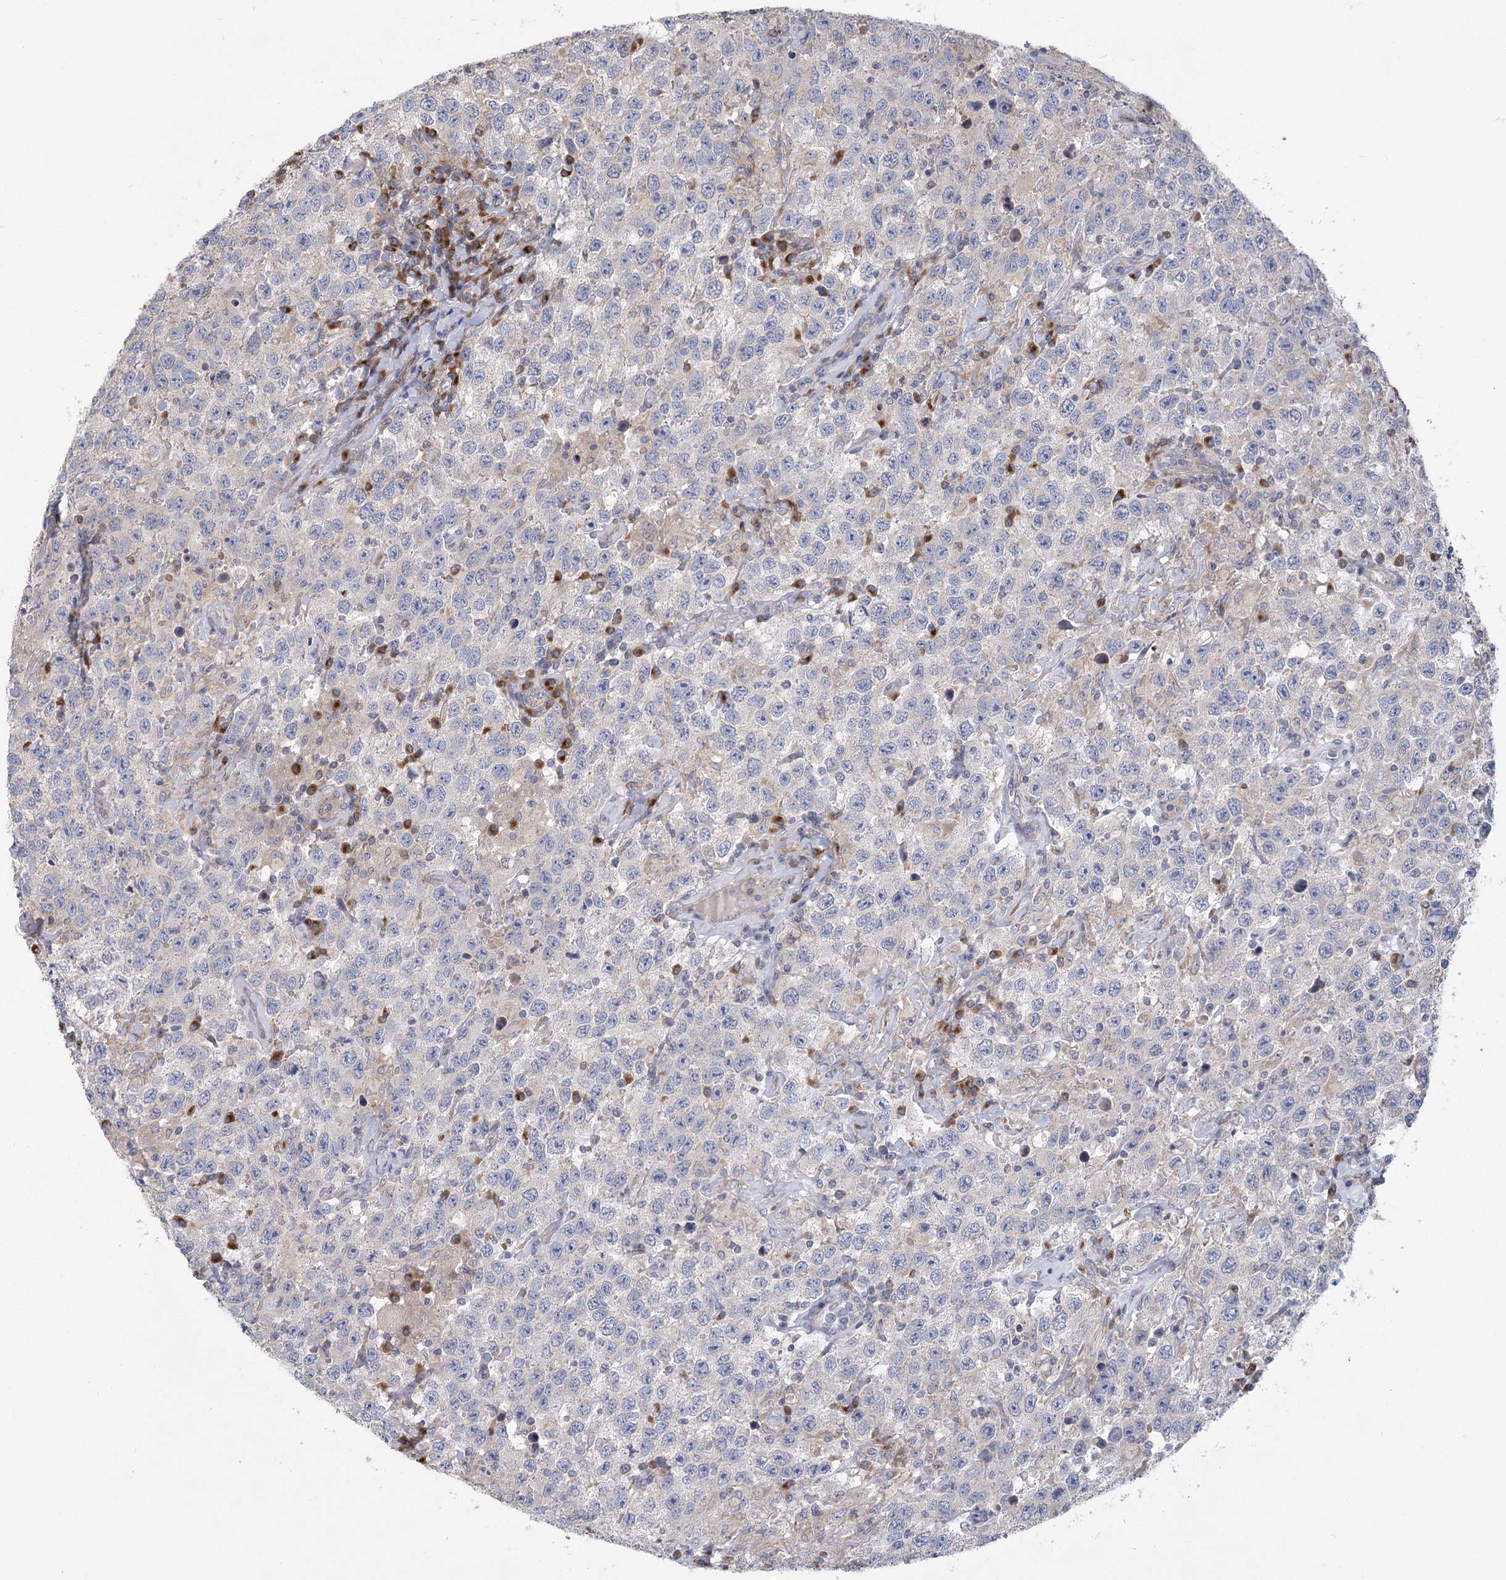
{"staining": {"intensity": "negative", "quantity": "none", "location": "none"}, "tissue": "testis cancer", "cell_type": "Tumor cells", "image_type": "cancer", "snomed": [{"axis": "morphology", "description": "Seminoma, NOS"}, {"axis": "topography", "description": "Testis"}], "caption": "Immunohistochemistry of human testis cancer (seminoma) demonstrates no expression in tumor cells.", "gene": "CNTLN", "patient": {"sex": "male", "age": 41}}